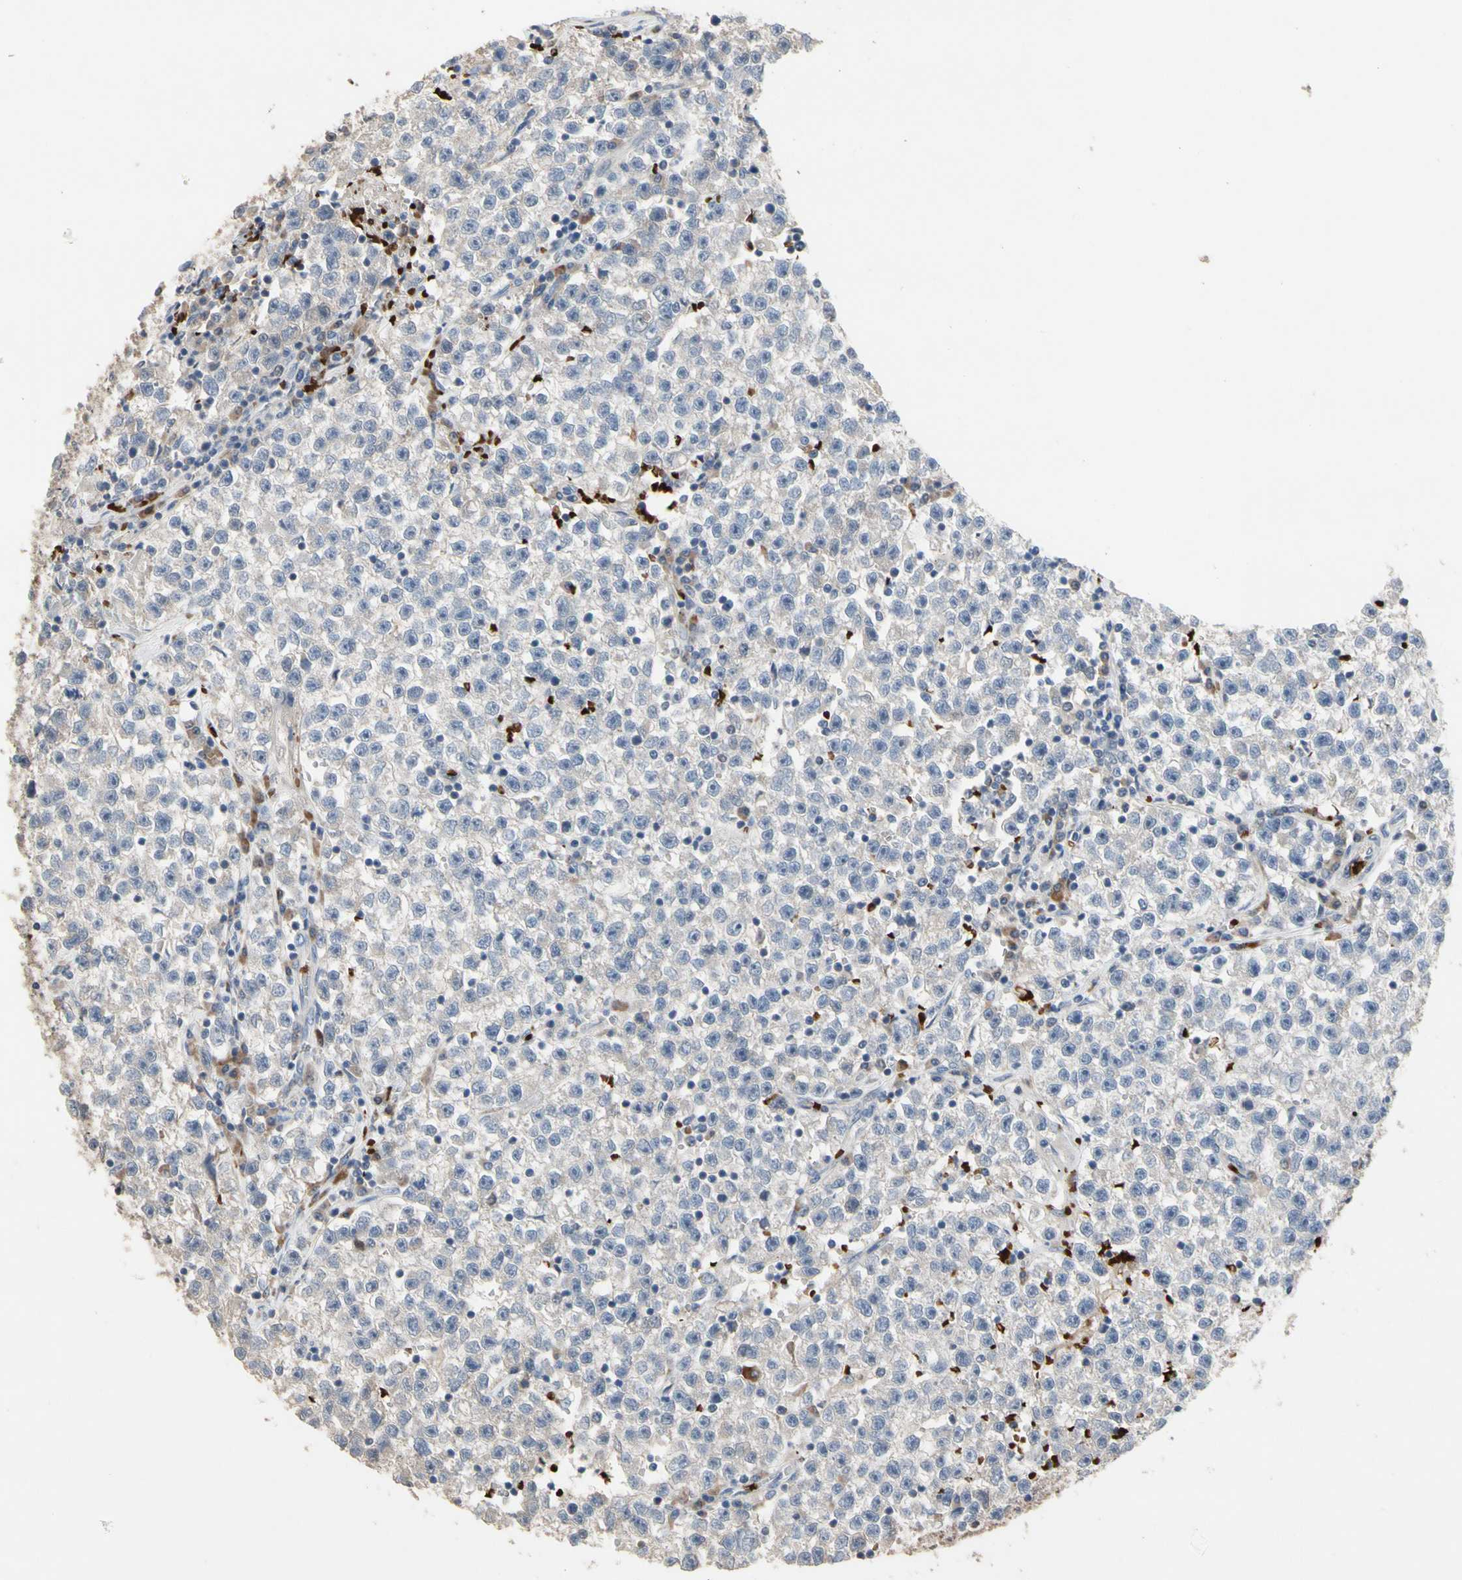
{"staining": {"intensity": "negative", "quantity": "none", "location": "none"}, "tissue": "testis cancer", "cell_type": "Tumor cells", "image_type": "cancer", "snomed": [{"axis": "morphology", "description": "Seminoma, NOS"}, {"axis": "topography", "description": "Testis"}], "caption": "The image displays no significant positivity in tumor cells of testis cancer.", "gene": "HMGCR", "patient": {"sex": "male", "age": 22}}